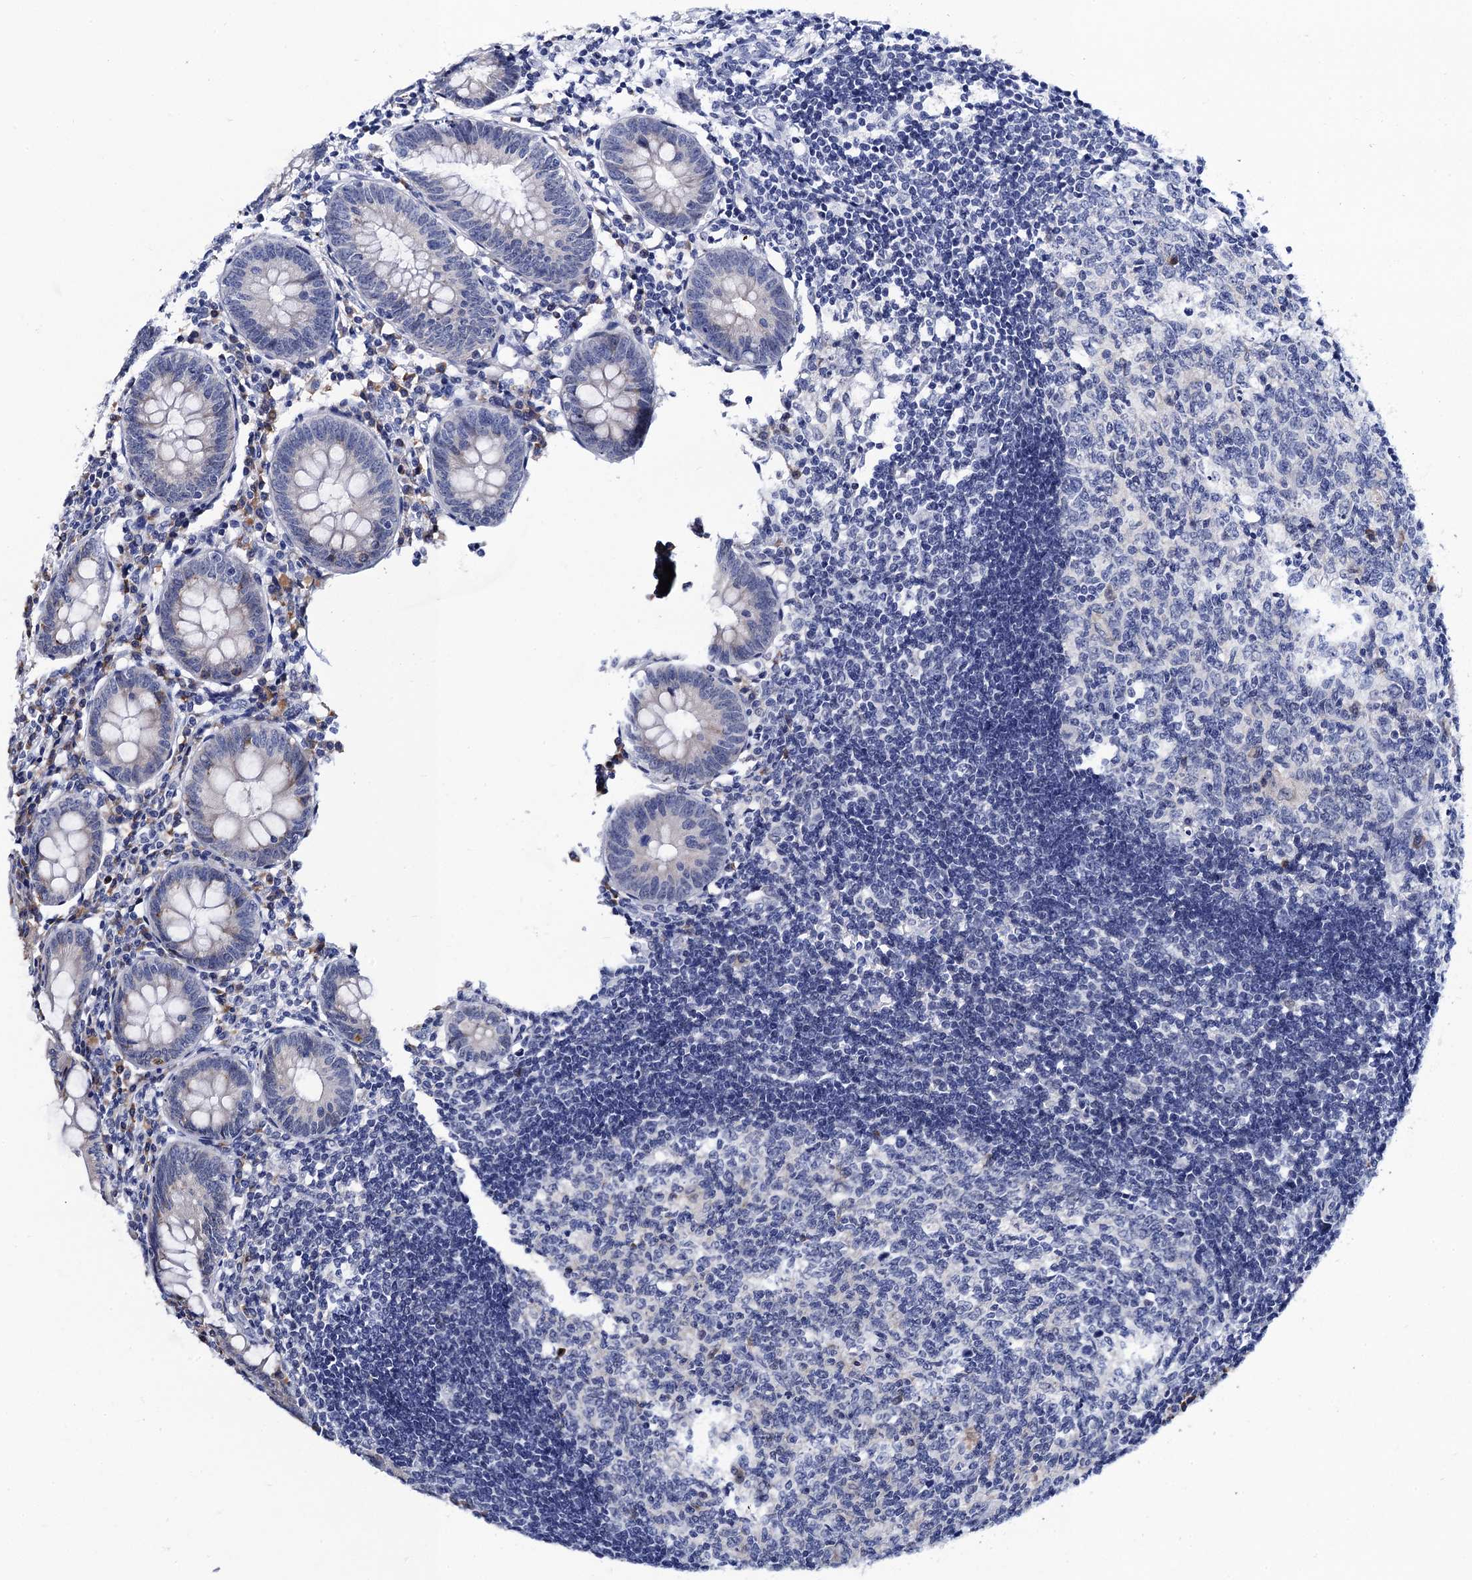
{"staining": {"intensity": "moderate", "quantity": "<25%", "location": "cytoplasmic/membranous"}, "tissue": "appendix", "cell_type": "Glandular cells", "image_type": "normal", "snomed": [{"axis": "morphology", "description": "Normal tissue, NOS"}, {"axis": "topography", "description": "Appendix"}], "caption": "Immunohistochemical staining of unremarkable appendix exhibits low levels of moderate cytoplasmic/membranous staining in about <25% of glandular cells.", "gene": "SLC7A10", "patient": {"sex": "female", "age": 54}}